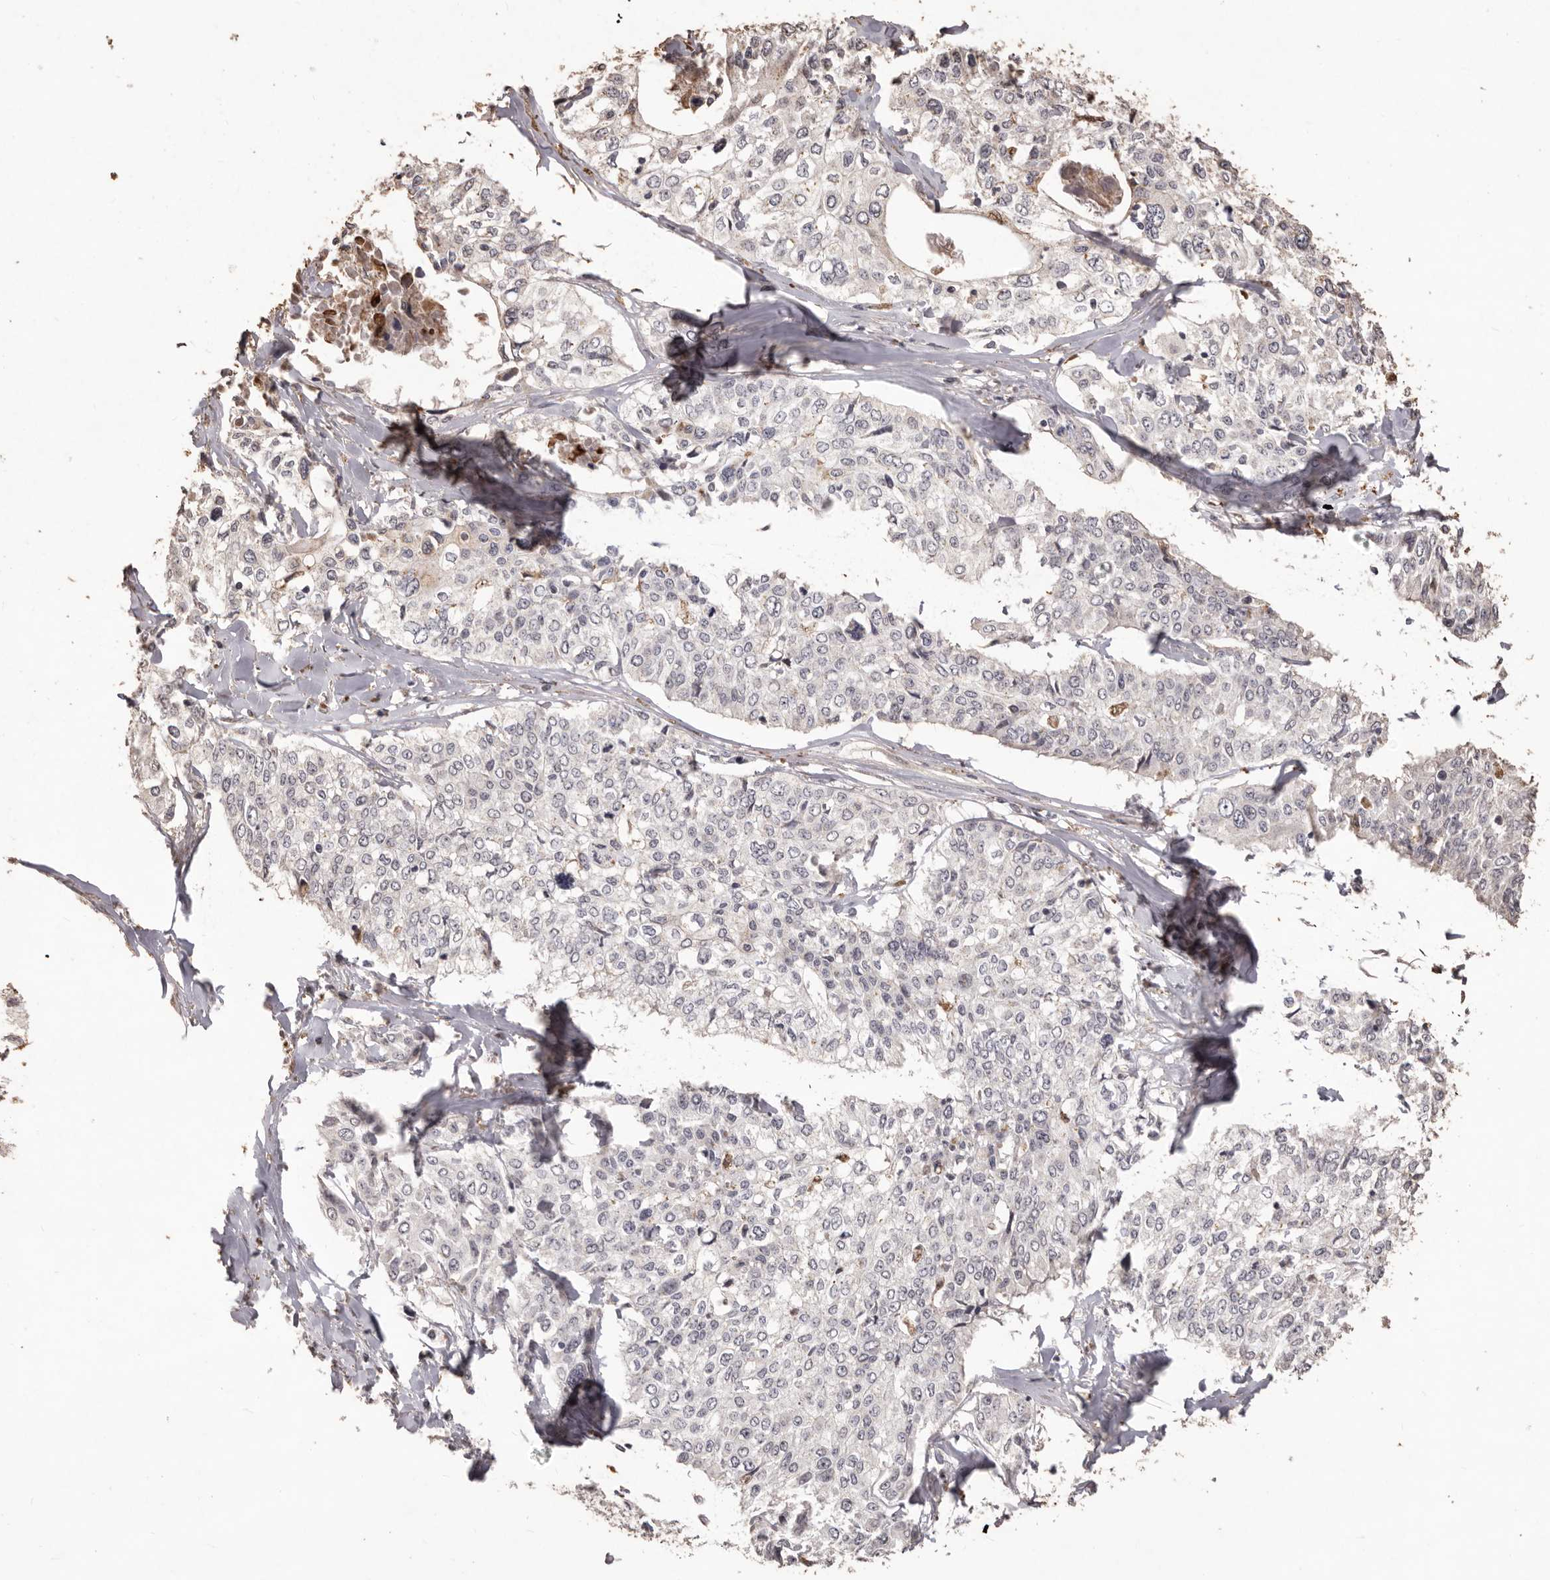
{"staining": {"intensity": "negative", "quantity": "none", "location": "none"}, "tissue": "cervical cancer", "cell_type": "Tumor cells", "image_type": "cancer", "snomed": [{"axis": "morphology", "description": "Squamous cell carcinoma, NOS"}, {"axis": "topography", "description": "Cervix"}], "caption": "There is no significant expression in tumor cells of cervical cancer (squamous cell carcinoma).", "gene": "PRSS27", "patient": {"sex": "female", "age": 31}}